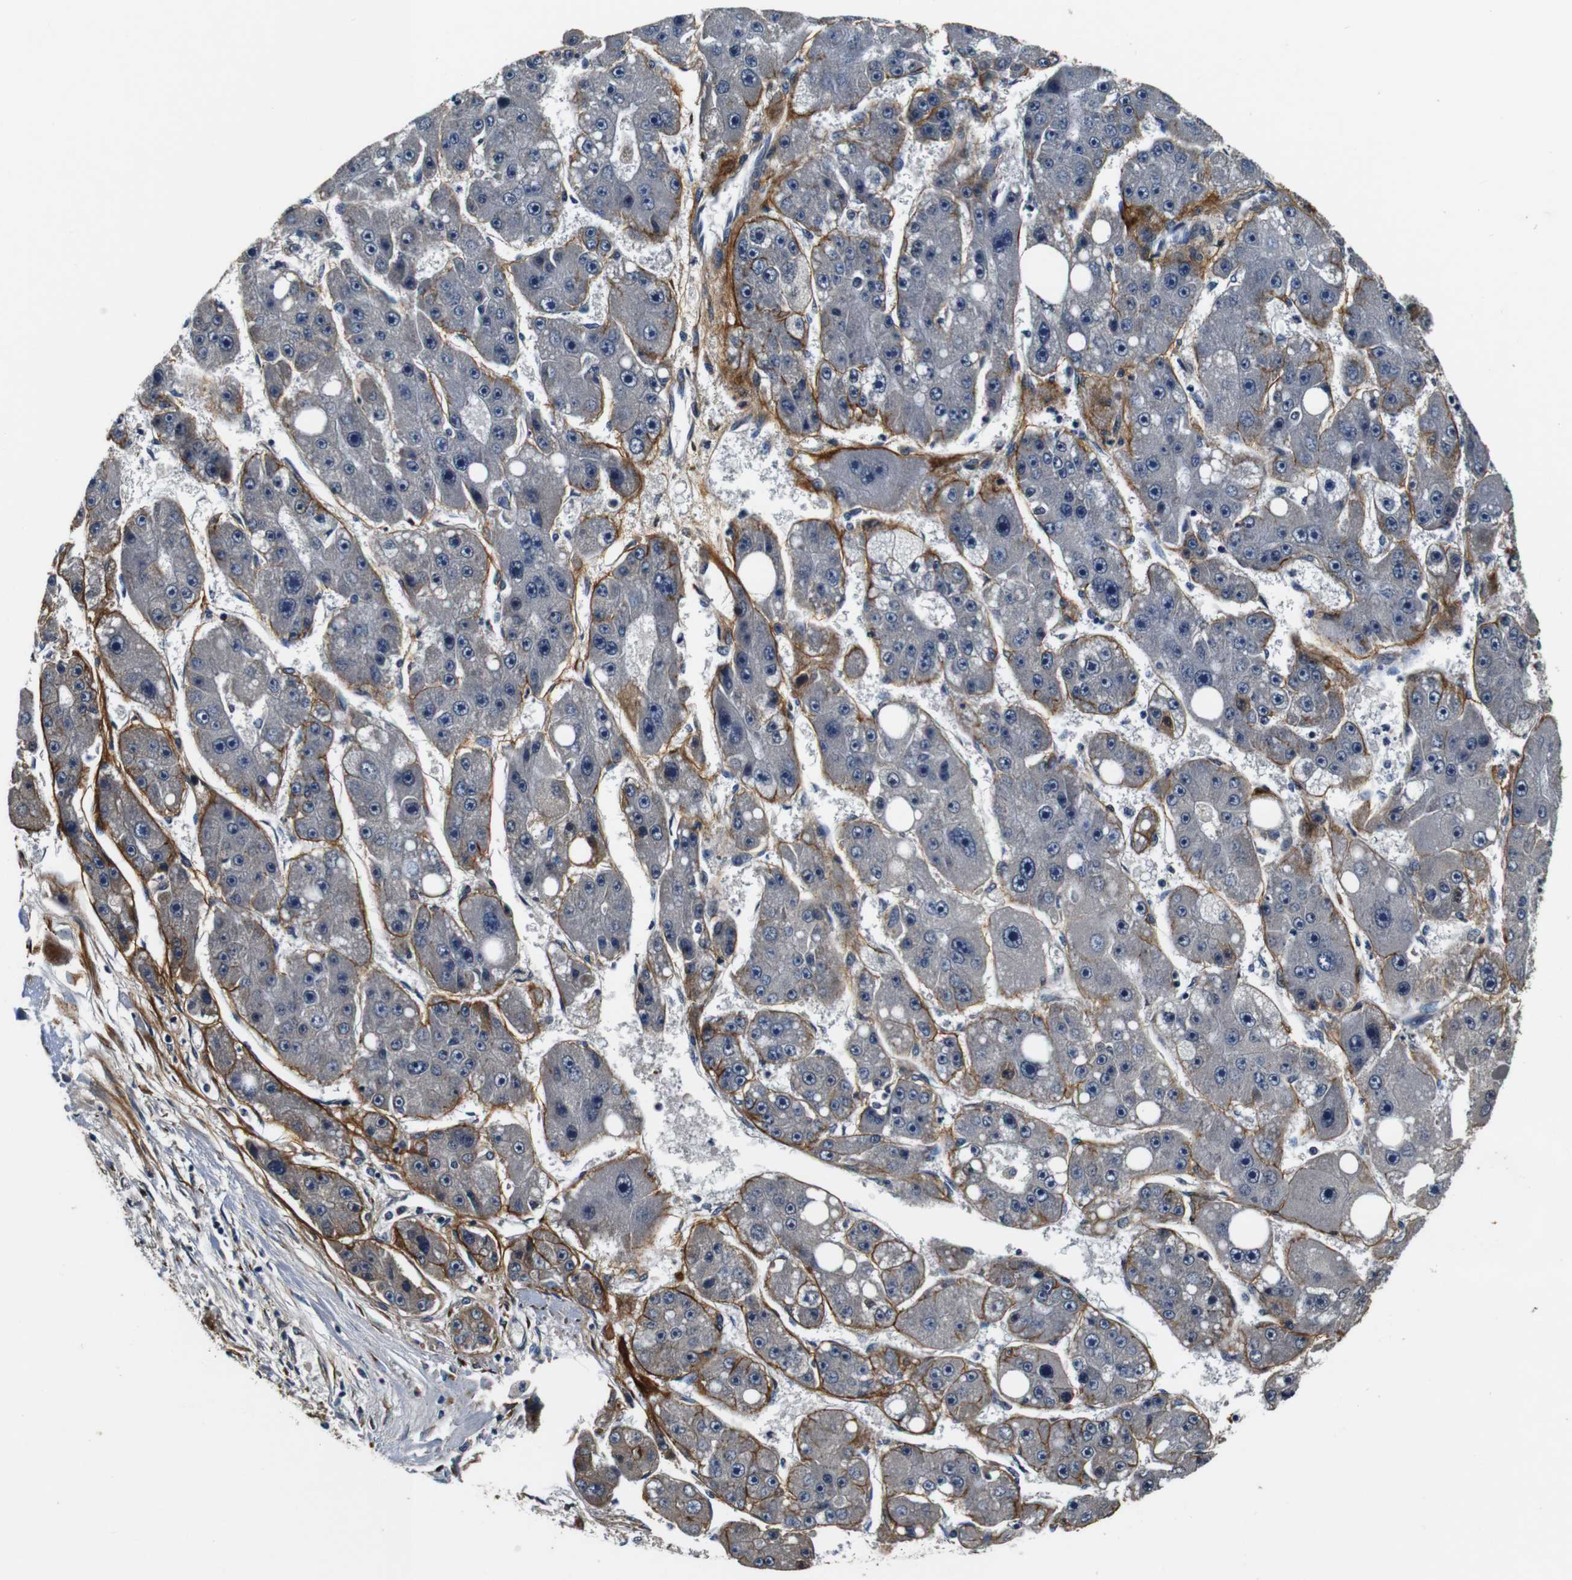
{"staining": {"intensity": "negative", "quantity": "none", "location": "none"}, "tissue": "liver cancer", "cell_type": "Tumor cells", "image_type": "cancer", "snomed": [{"axis": "morphology", "description": "Carcinoma, Hepatocellular, NOS"}, {"axis": "topography", "description": "Liver"}], "caption": "Hepatocellular carcinoma (liver) was stained to show a protein in brown. There is no significant expression in tumor cells.", "gene": "COL1A1", "patient": {"sex": "female", "age": 61}}